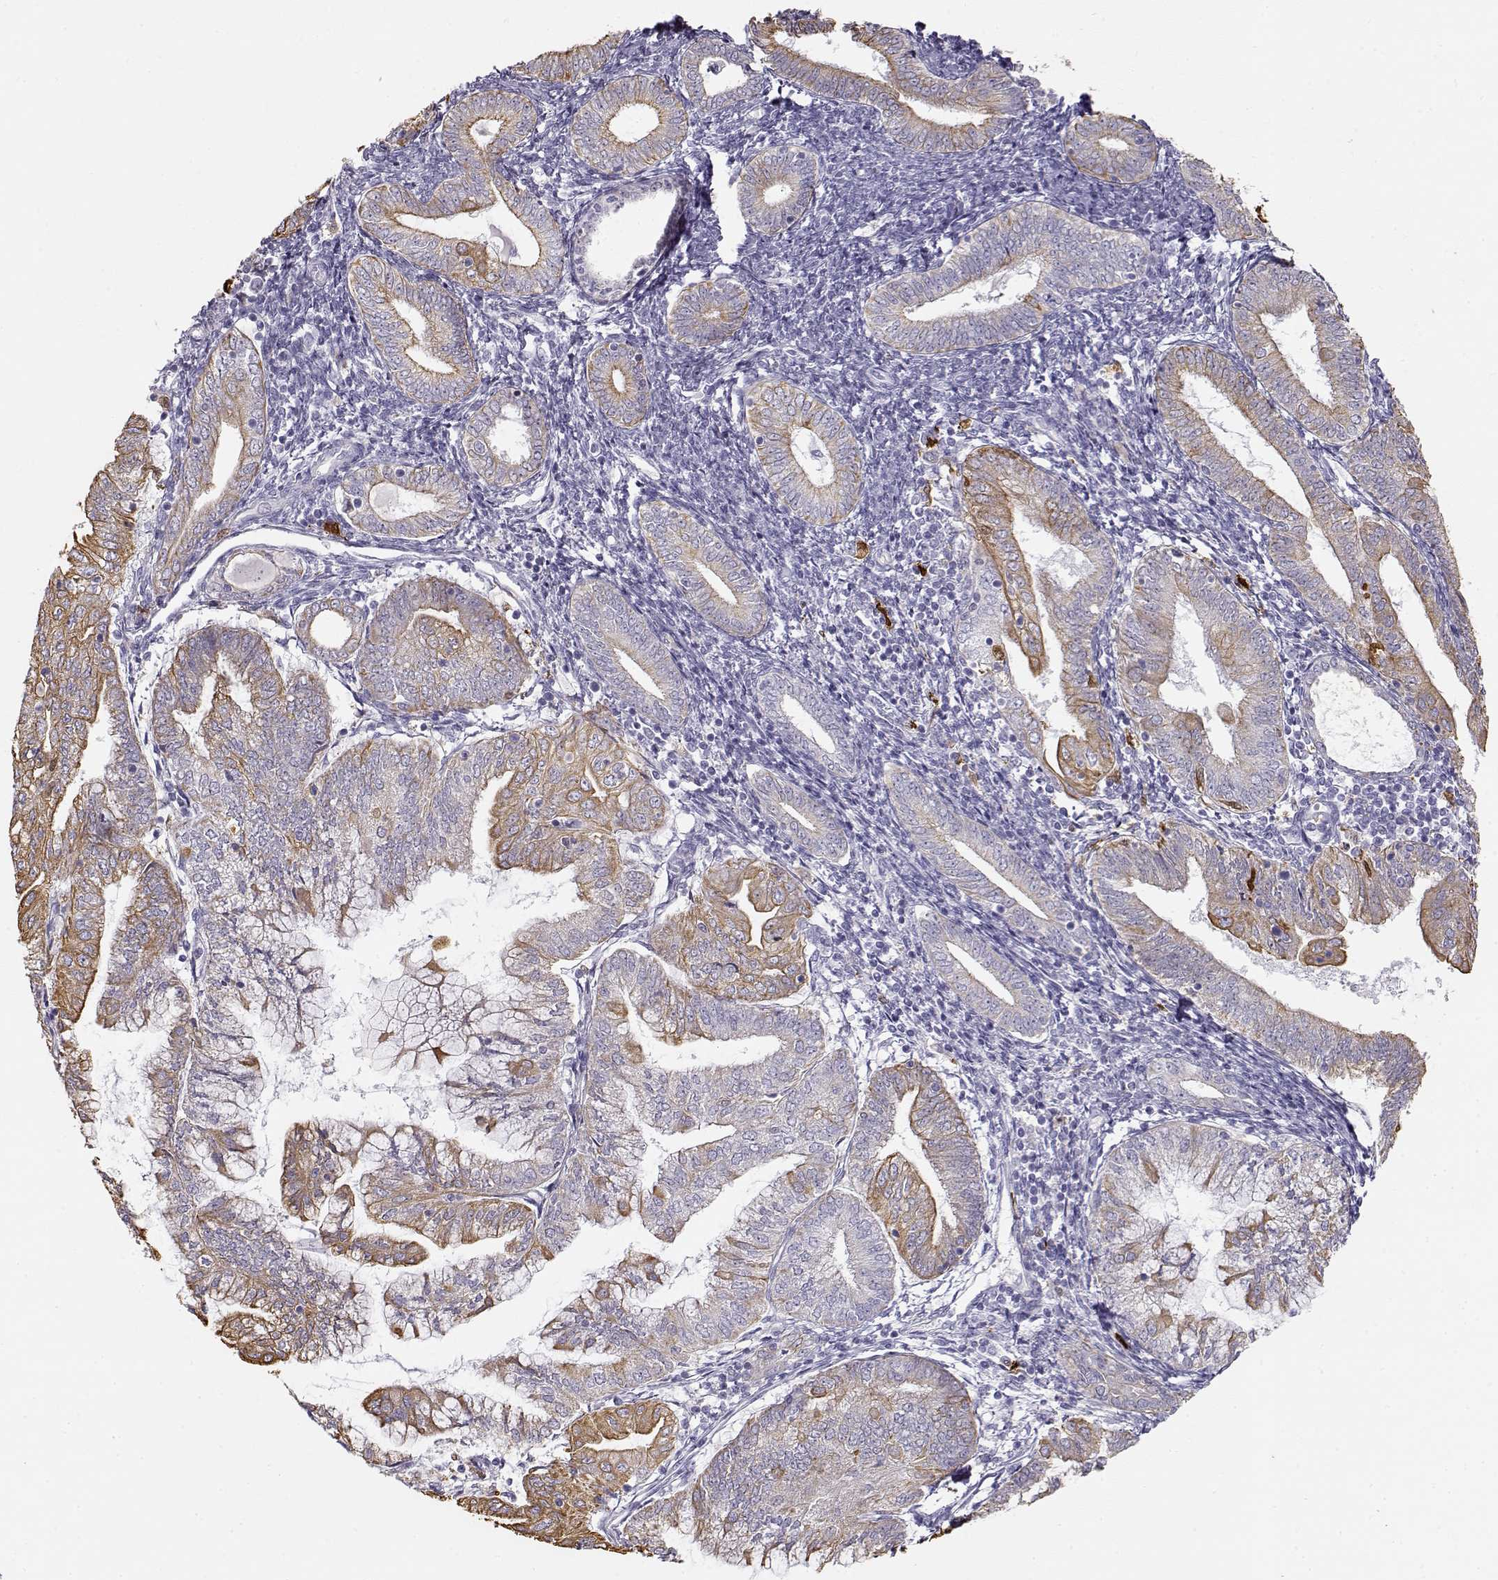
{"staining": {"intensity": "moderate", "quantity": "25%-75%", "location": "cytoplasmic/membranous"}, "tissue": "endometrial cancer", "cell_type": "Tumor cells", "image_type": "cancer", "snomed": [{"axis": "morphology", "description": "Adenocarcinoma, NOS"}, {"axis": "topography", "description": "Endometrium"}], "caption": "Endometrial adenocarcinoma tissue demonstrates moderate cytoplasmic/membranous positivity in approximately 25%-75% of tumor cells, visualized by immunohistochemistry.", "gene": "S100B", "patient": {"sex": "female", "age": 55}}